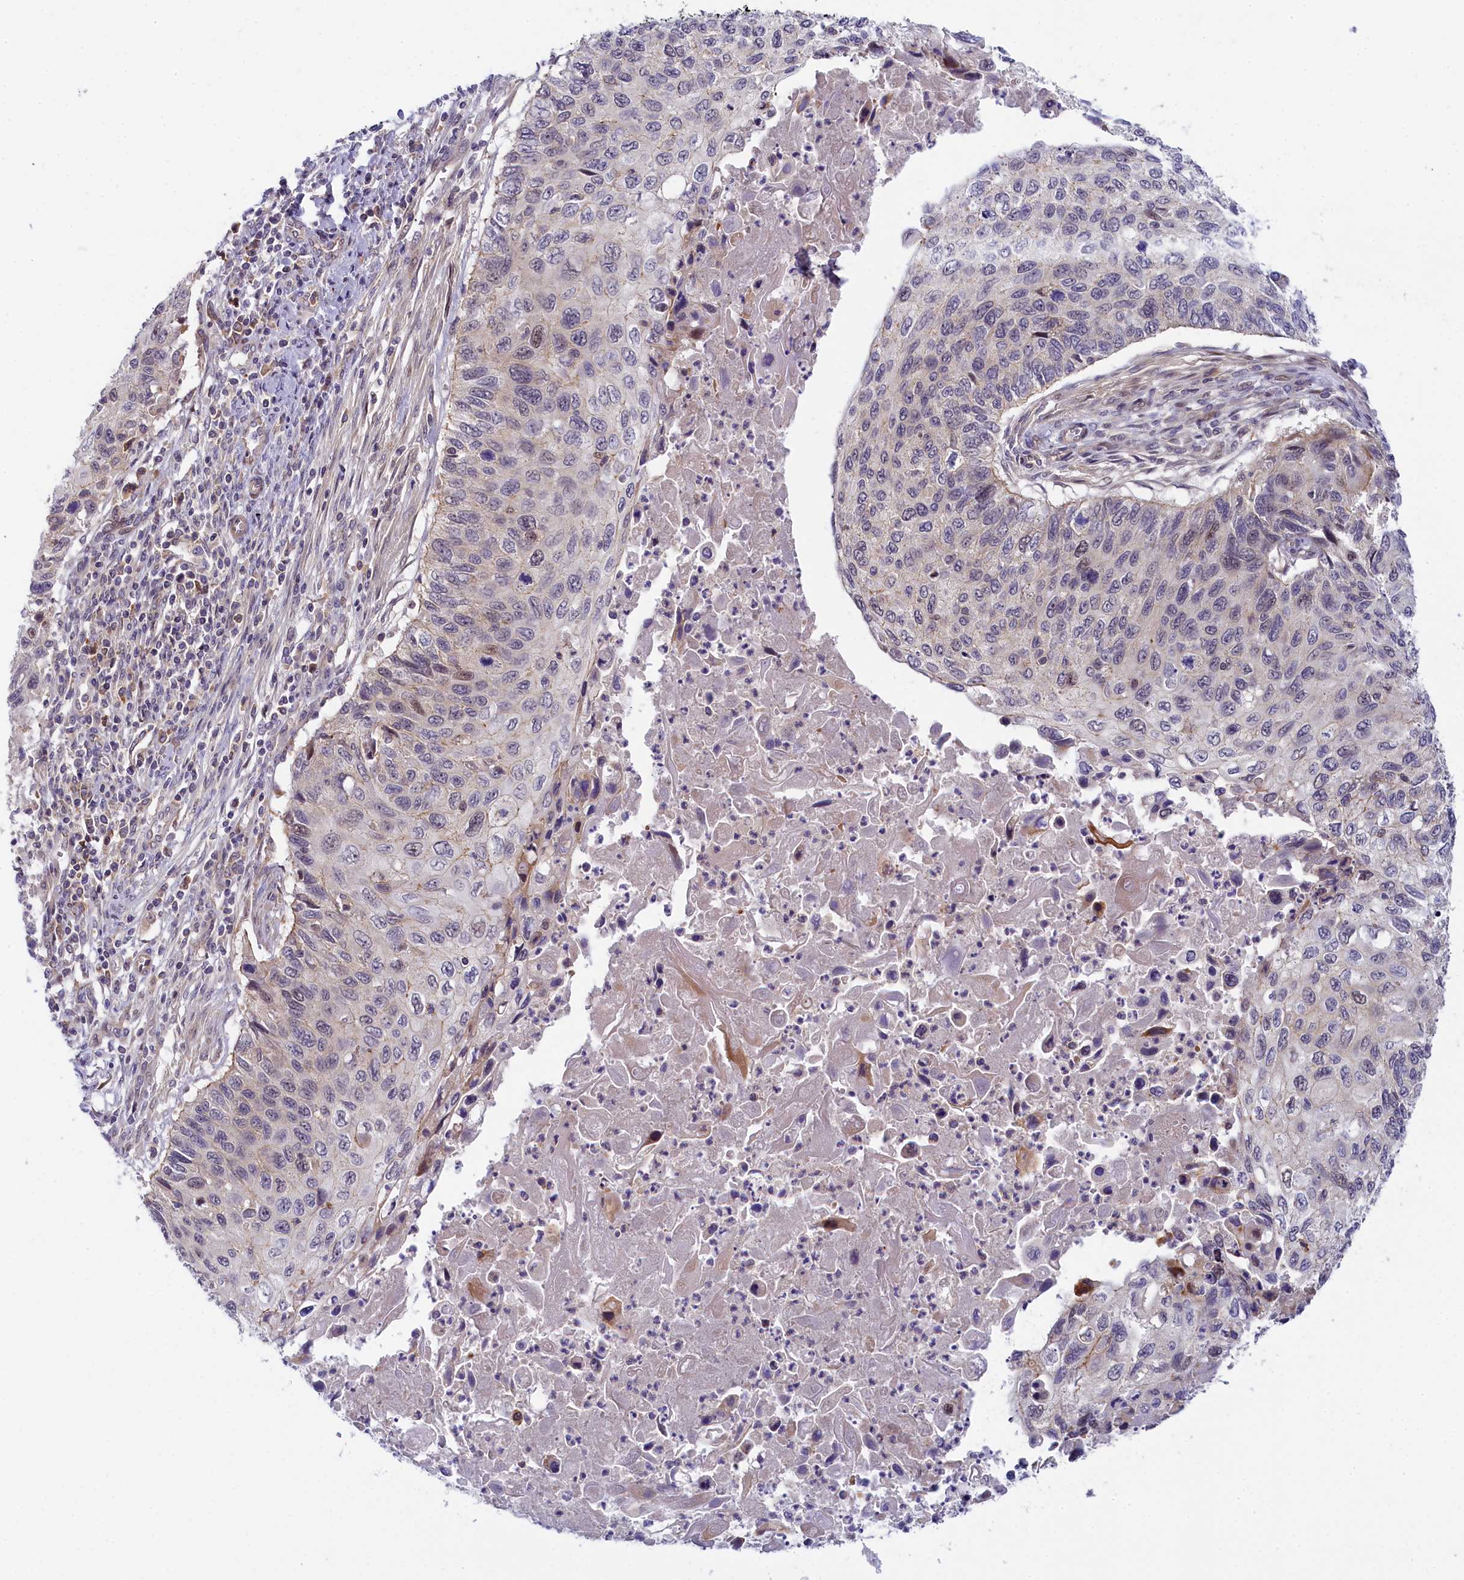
{"staining": {"intensity": "negative", "quantity": "none", "location": "none"}, "tissue": "cervical cancer", "cell_type": "Tumor cells", "image_type": "cancer", "snomed": [{"axis": "morphology", "description": "Squamous cell carcinoma, NOS"}, {"axis": "topography", "description": "Cervix"}], "caption": "Tumor cells are negative for protein expression in human squamous cell carcinoma (cervical).", "gene": "CCL23", "patient": {"sex": "female", "age": 70}}